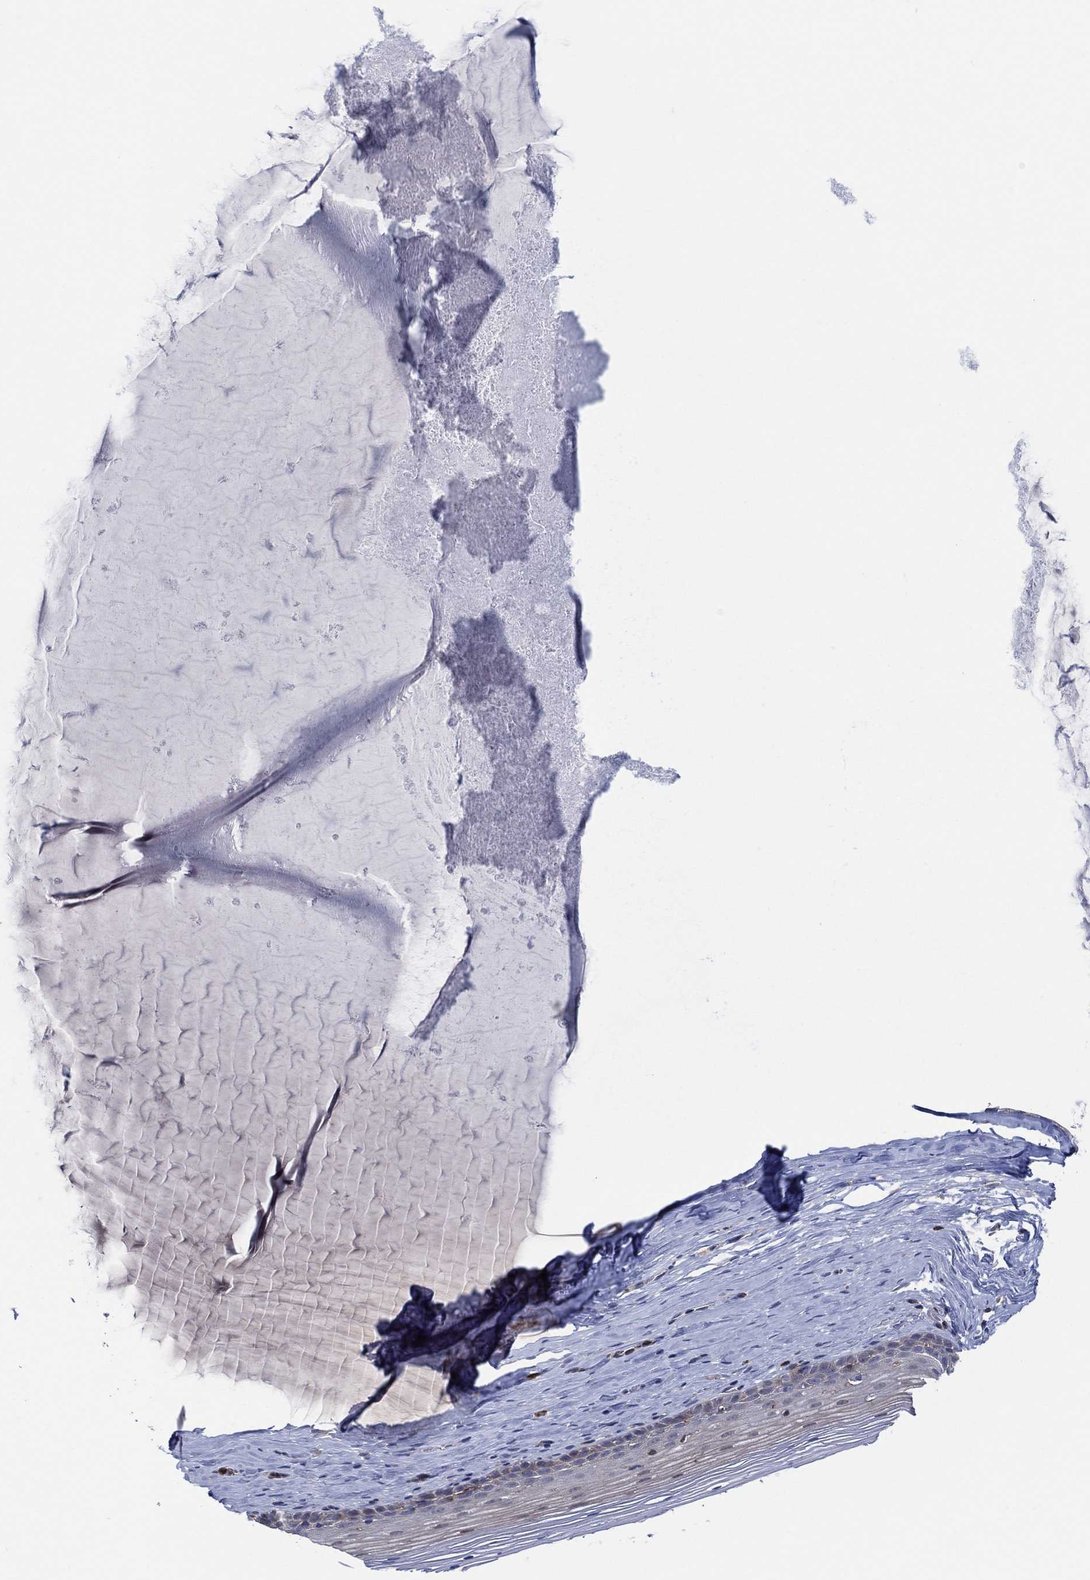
{"staining": {"intensity": "negative", "quantity": "none", "location": "none"}, "tissue": "cervix", "cell_type": "Squamous epithelial cells", "image_type": "normal", "snomed": [{"axis": "morphology", "description": "Normal tissue, NOS"}, {"axis": "topography", "description": "Cervix"}], "caption": "IHC photomicrograph of benign cervix: cervix stained with DAB (3,3'-diaminobenzidine) displays no significant protein staining in squamous epithelial cells. The staining is performed using DAB brown chromogen with nuclei counter-stained in using hematoxylin.", "gene": "FES", "patient": {"sex": "female", "age": 40}}